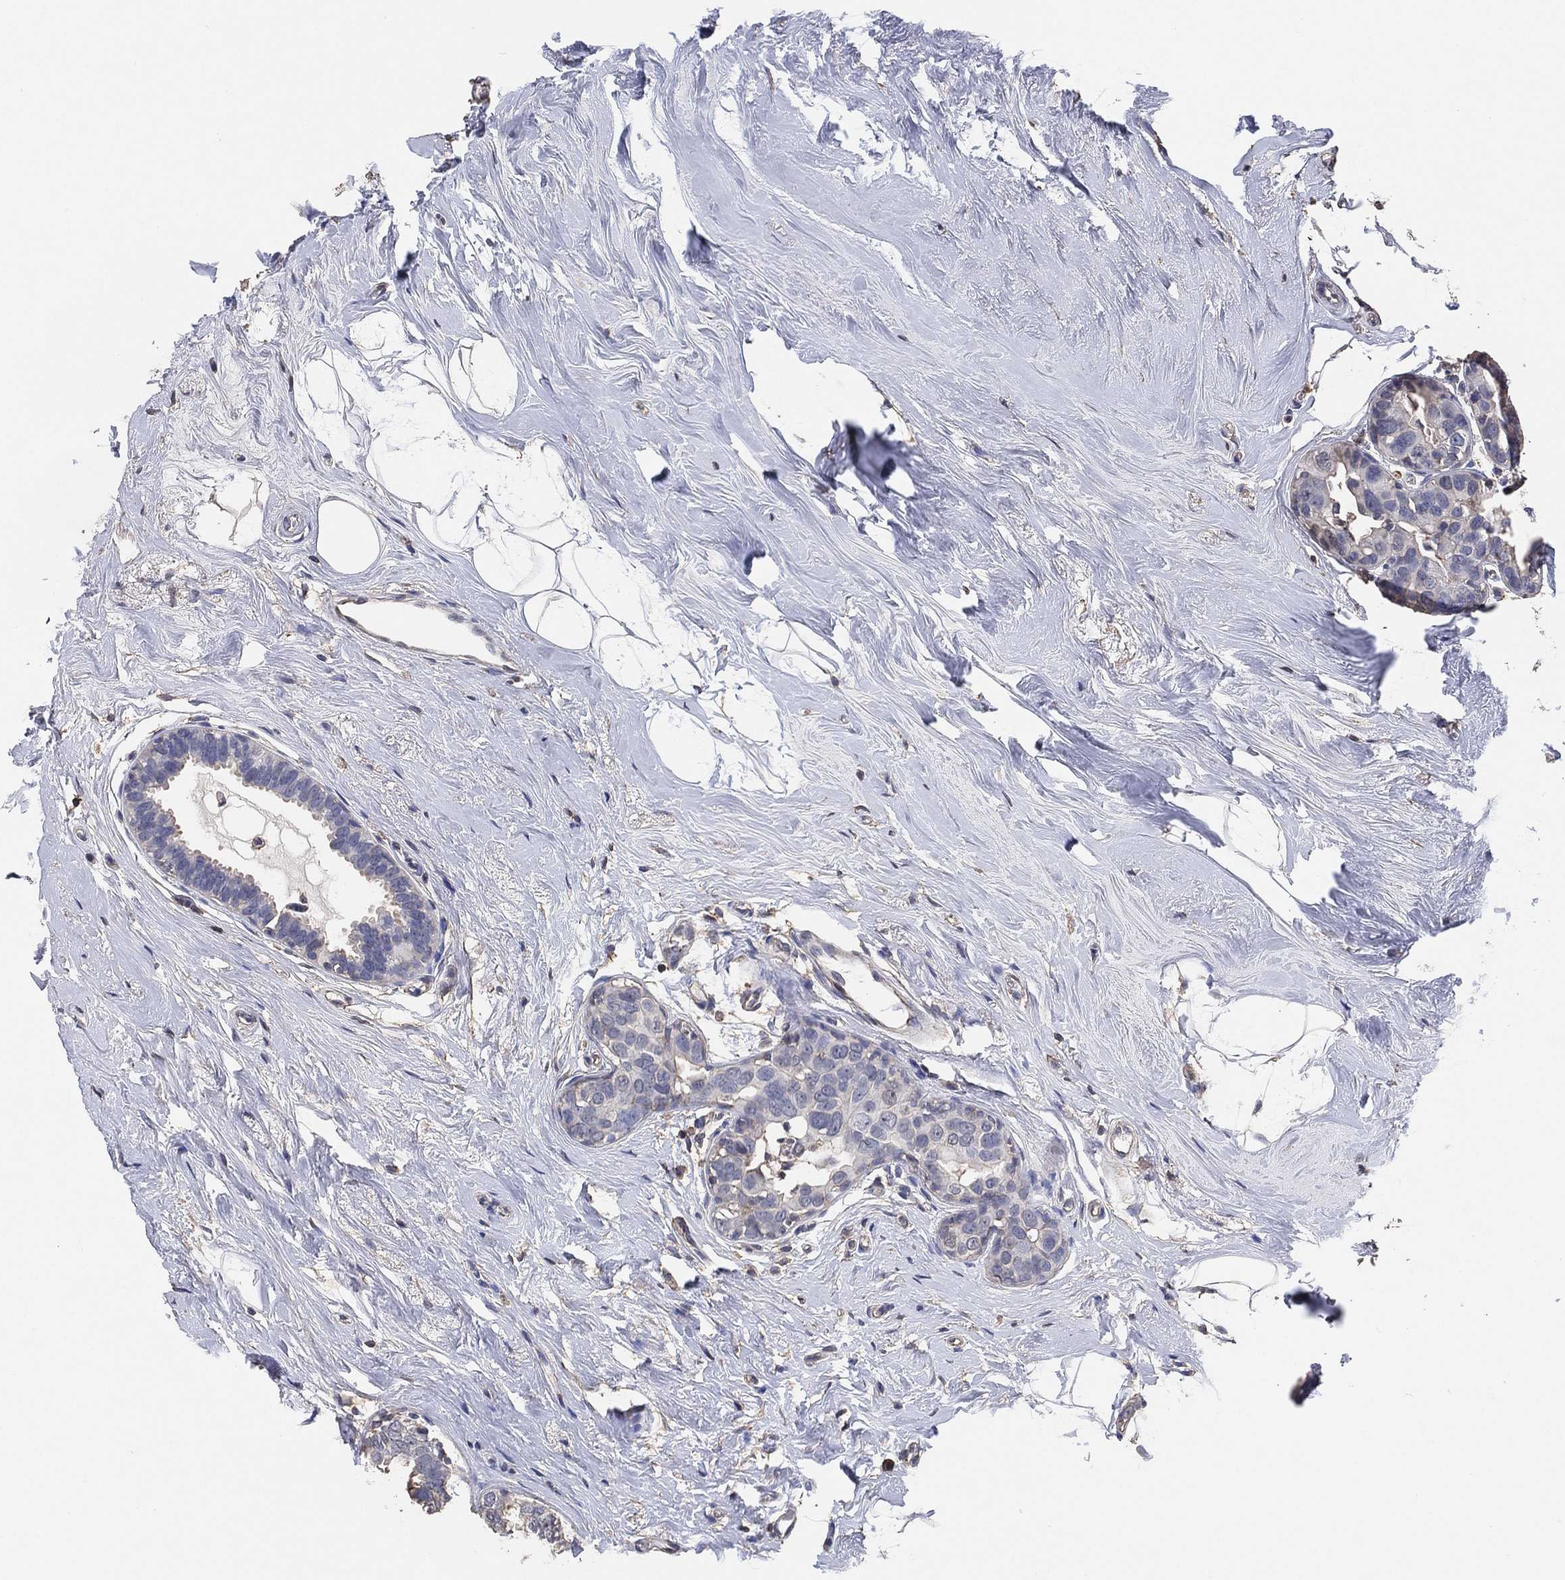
{"staining": {"intensity": "negative", "quantity": "none", "location": "none"}, "tissue": "breast cancer", "cell_type": "Tumor cells", "image_type": "cancer", "snomed": [{"axis": "morphology", "description": "Duct carcinoma"}, {"axis": "topography", "description": "Breast"}], "caption": "DAB immunohistochemical staining of human infiltrating ductal carcinoma (breast) displays no significant positivity in tumor cells. (DAB IHC with hematoxylin counter stain).", "gene": "KLK5", "patient": {"sex": "female", "age": 55}}